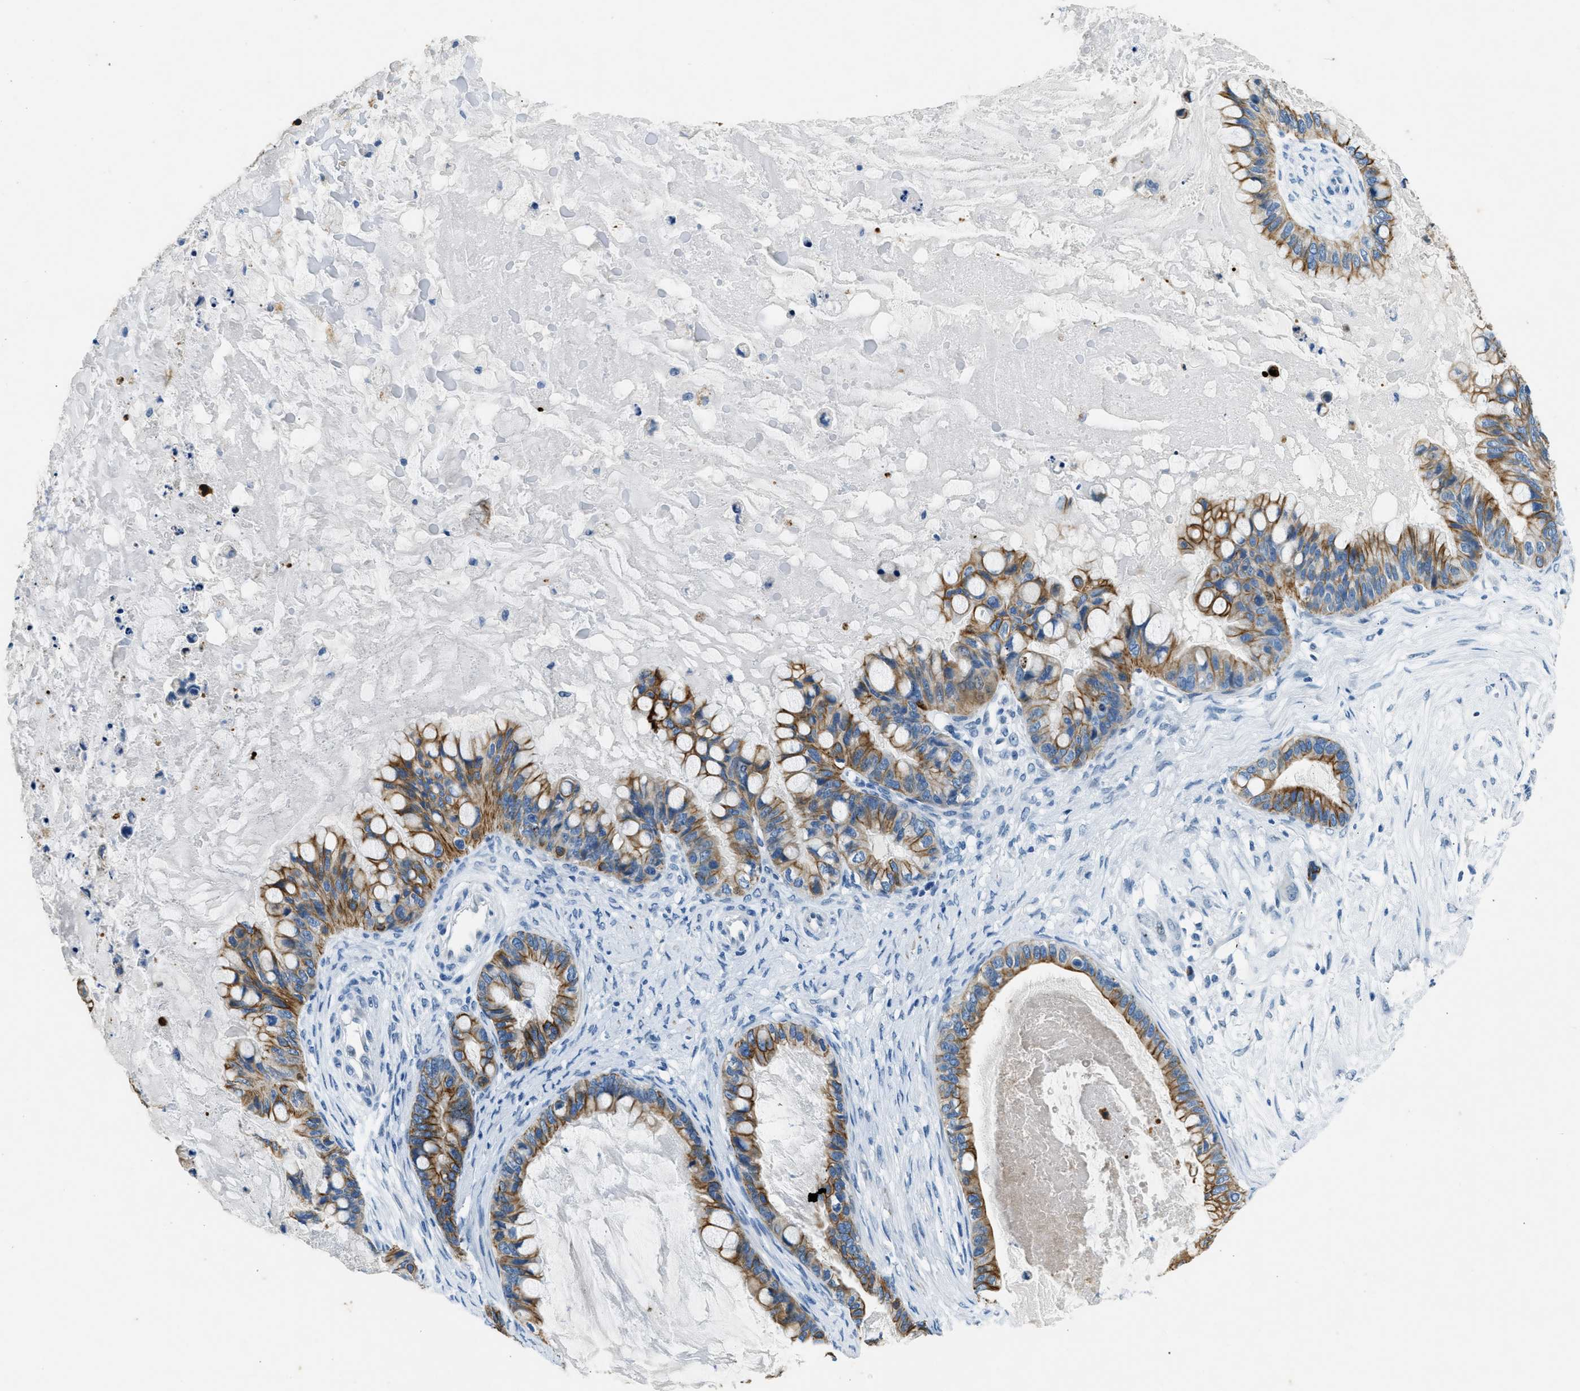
{"staining": {"intensity": "moderate", "quantity": ">75%", "location": "cytoplasmic/membranous"}, "tissue": "ovarian cancer", "cell_type": "Tumor cells", "image_type": "cancer", "snomed": [{"axis": "morphology", "description": "Cystadenocarcinoma, mucinous, NOS"}, {"axis": "topography", "description": "Ovary"}], "caption": "Immunohistochemistry photomicrograph of neoplastic tissue: ovarian cancer stained using immunohistochemistry (IHC) reveals medium levels of moderate protein expression localized specifically in the cytoplasmic/membranous of tumor cells, appearing as a cytoplasmic/membranous brown color.", "gene": "CFAP20", "patient": {"sex": "female", "age": 80}}